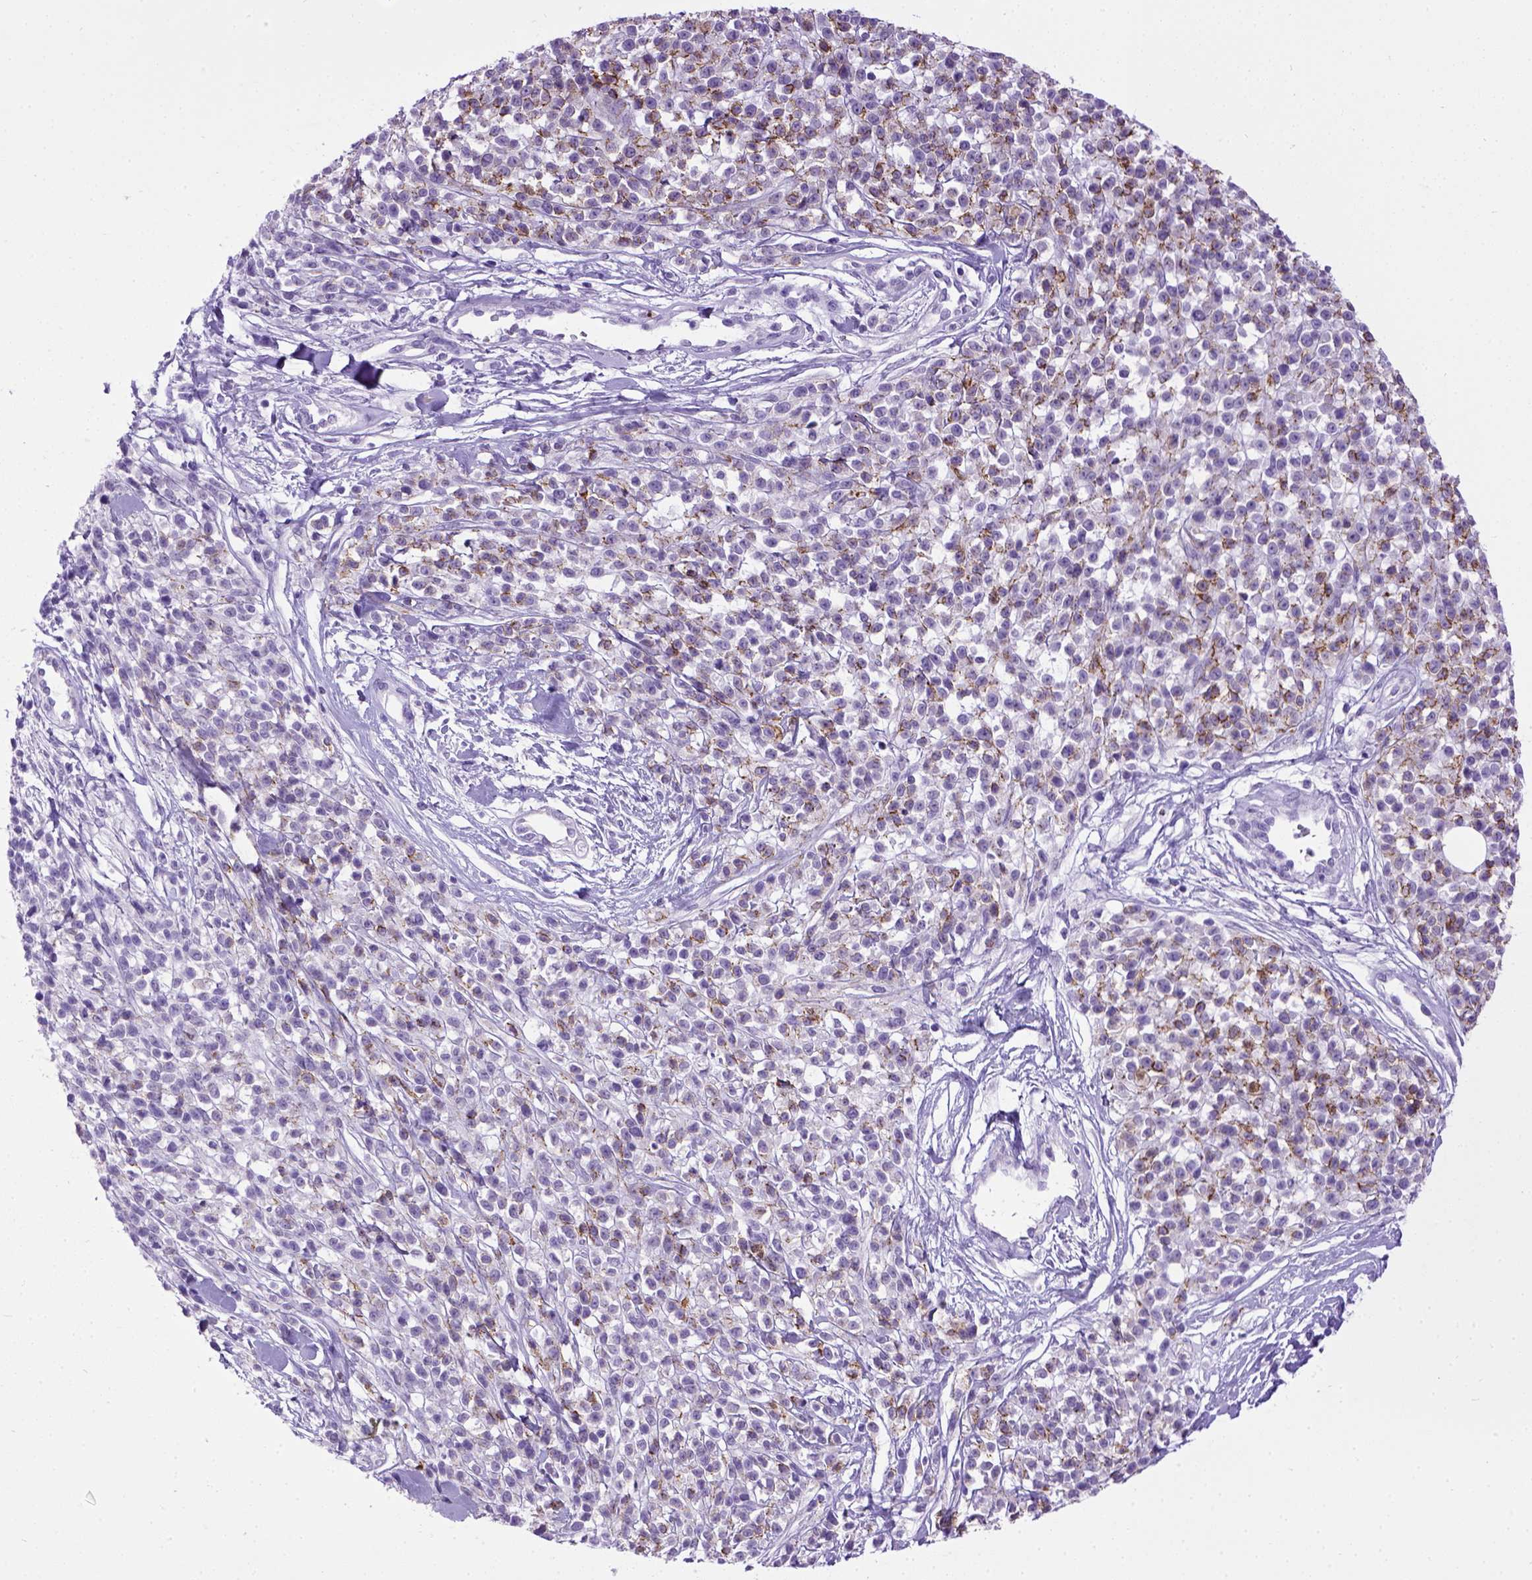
{"staining": {"intensity": "moderate", "quantity": "25%-75%", "location": "cytoplasmic/membranous"}, "tissue": "melanoma", "cell_type": "Tumor cells", "image_type": "cancer", "snomed": [{"axis": "morphology", "description": "Malignant melanoma, NOS"}, {"axis": "topography", "description": "Skin"}, {"axis": "topography", "description": "Skin of trunk"}], "caption": "Brown immunohistochemical staining in melanoma displays moderate cytoplasmic/membranous positivity in about 25%-75% of tumor cells. The staining was performed using DAB (3,3'-diaminobenzidine) to visualize the protein expression in brown, while the nuclei were stained in blue with hematoxylin (Magnification: 20x).", "gene": "CDH1", "patient": {"sex": "male", "age": 74}}